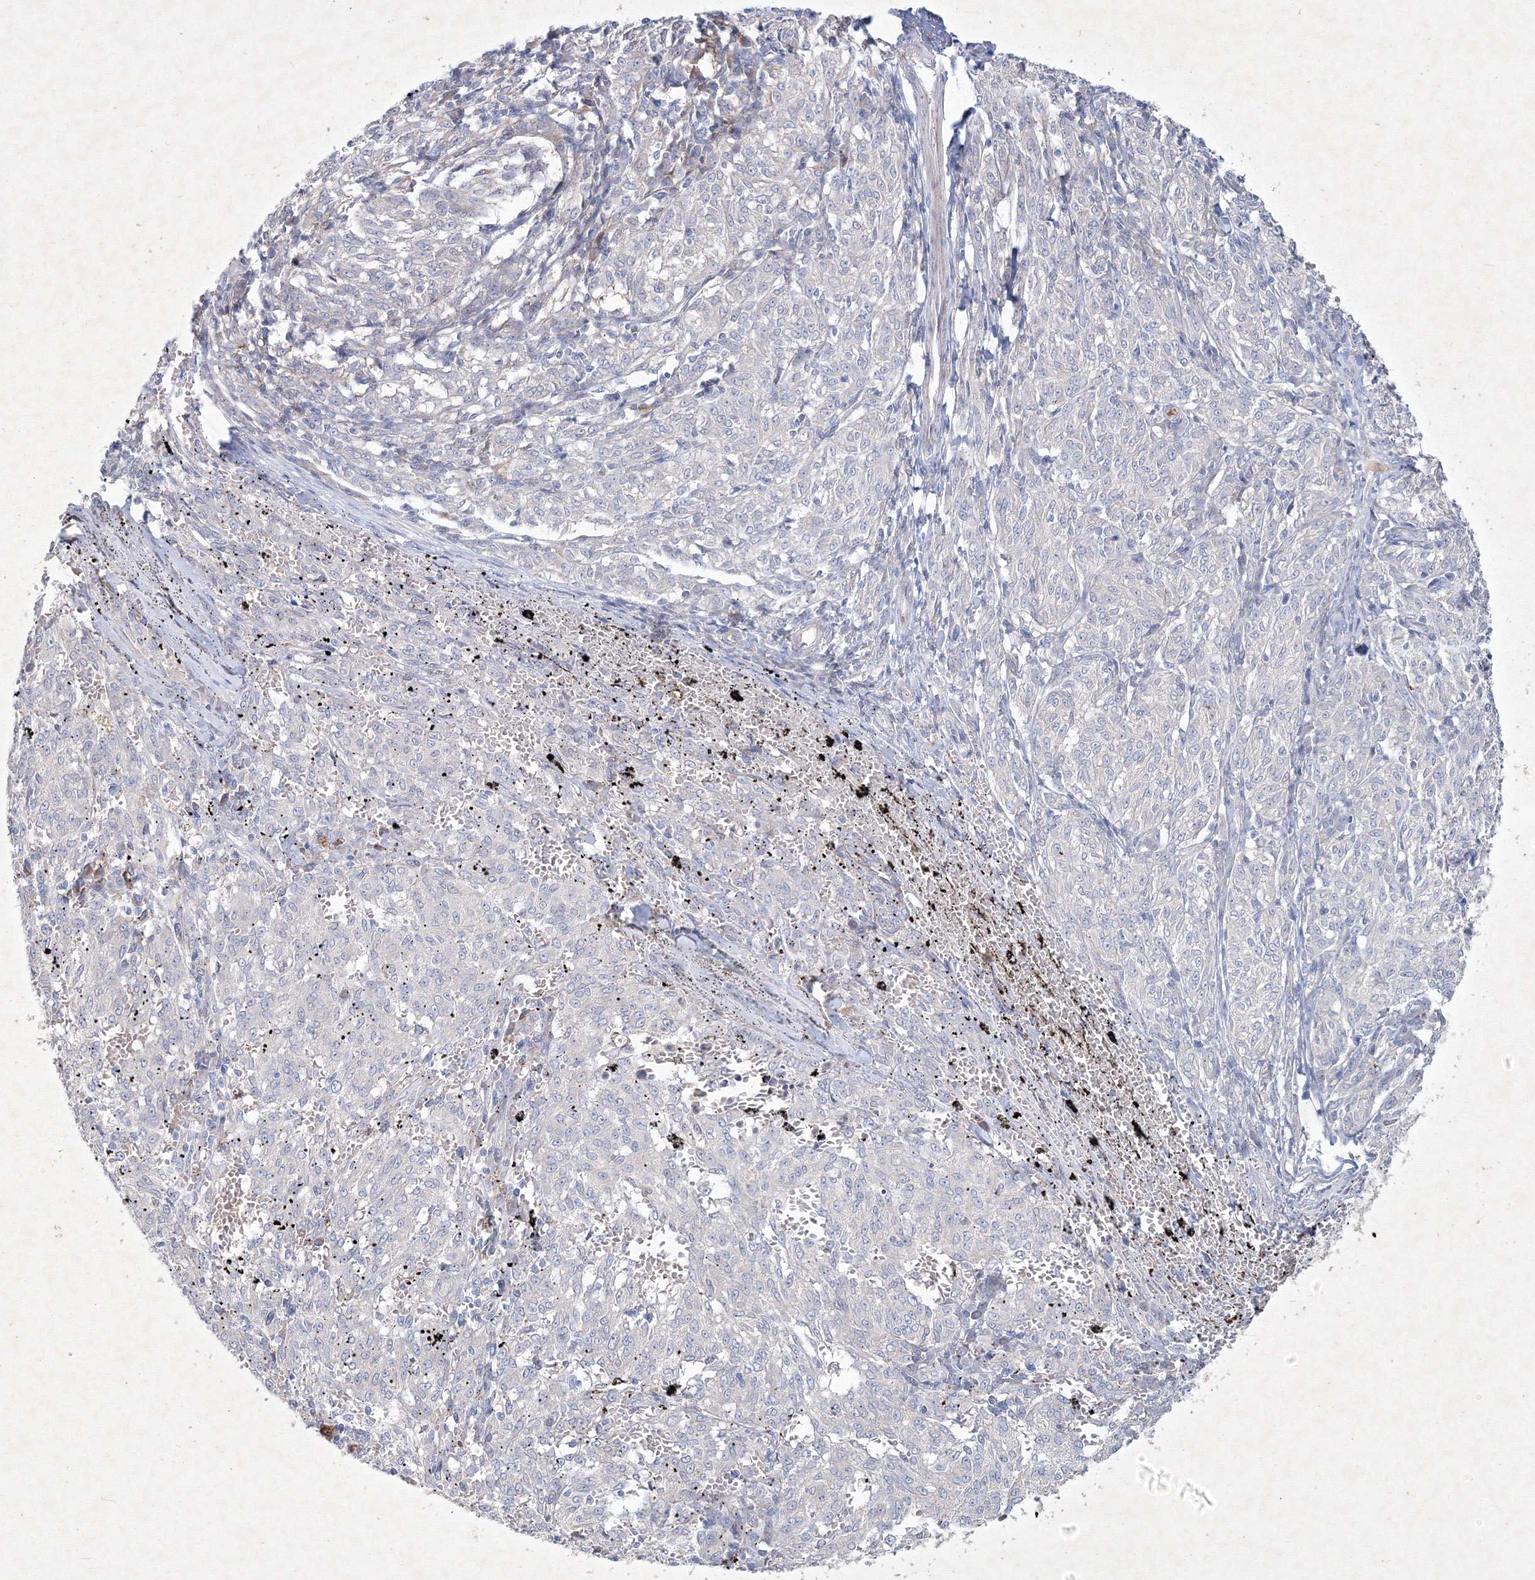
{"staining": {"intensity": "weak", "quantity": "<25%", "location": "cytoplasmic/membranous"}, "tissue": "melanoma", "cell_type": "Tumor cells", "image_type": "cancer", "snomed": [{"axis": "morphology", "description": "Malignant melanoma, NOS"}, {"axis": "topography", "description": "Skin"}], "caption": "Immunohistochemistry of melanoma displays no positivity in tumor cells.", "gene": "CXXC4", "patient": {"sex": "female", "age": 72}}